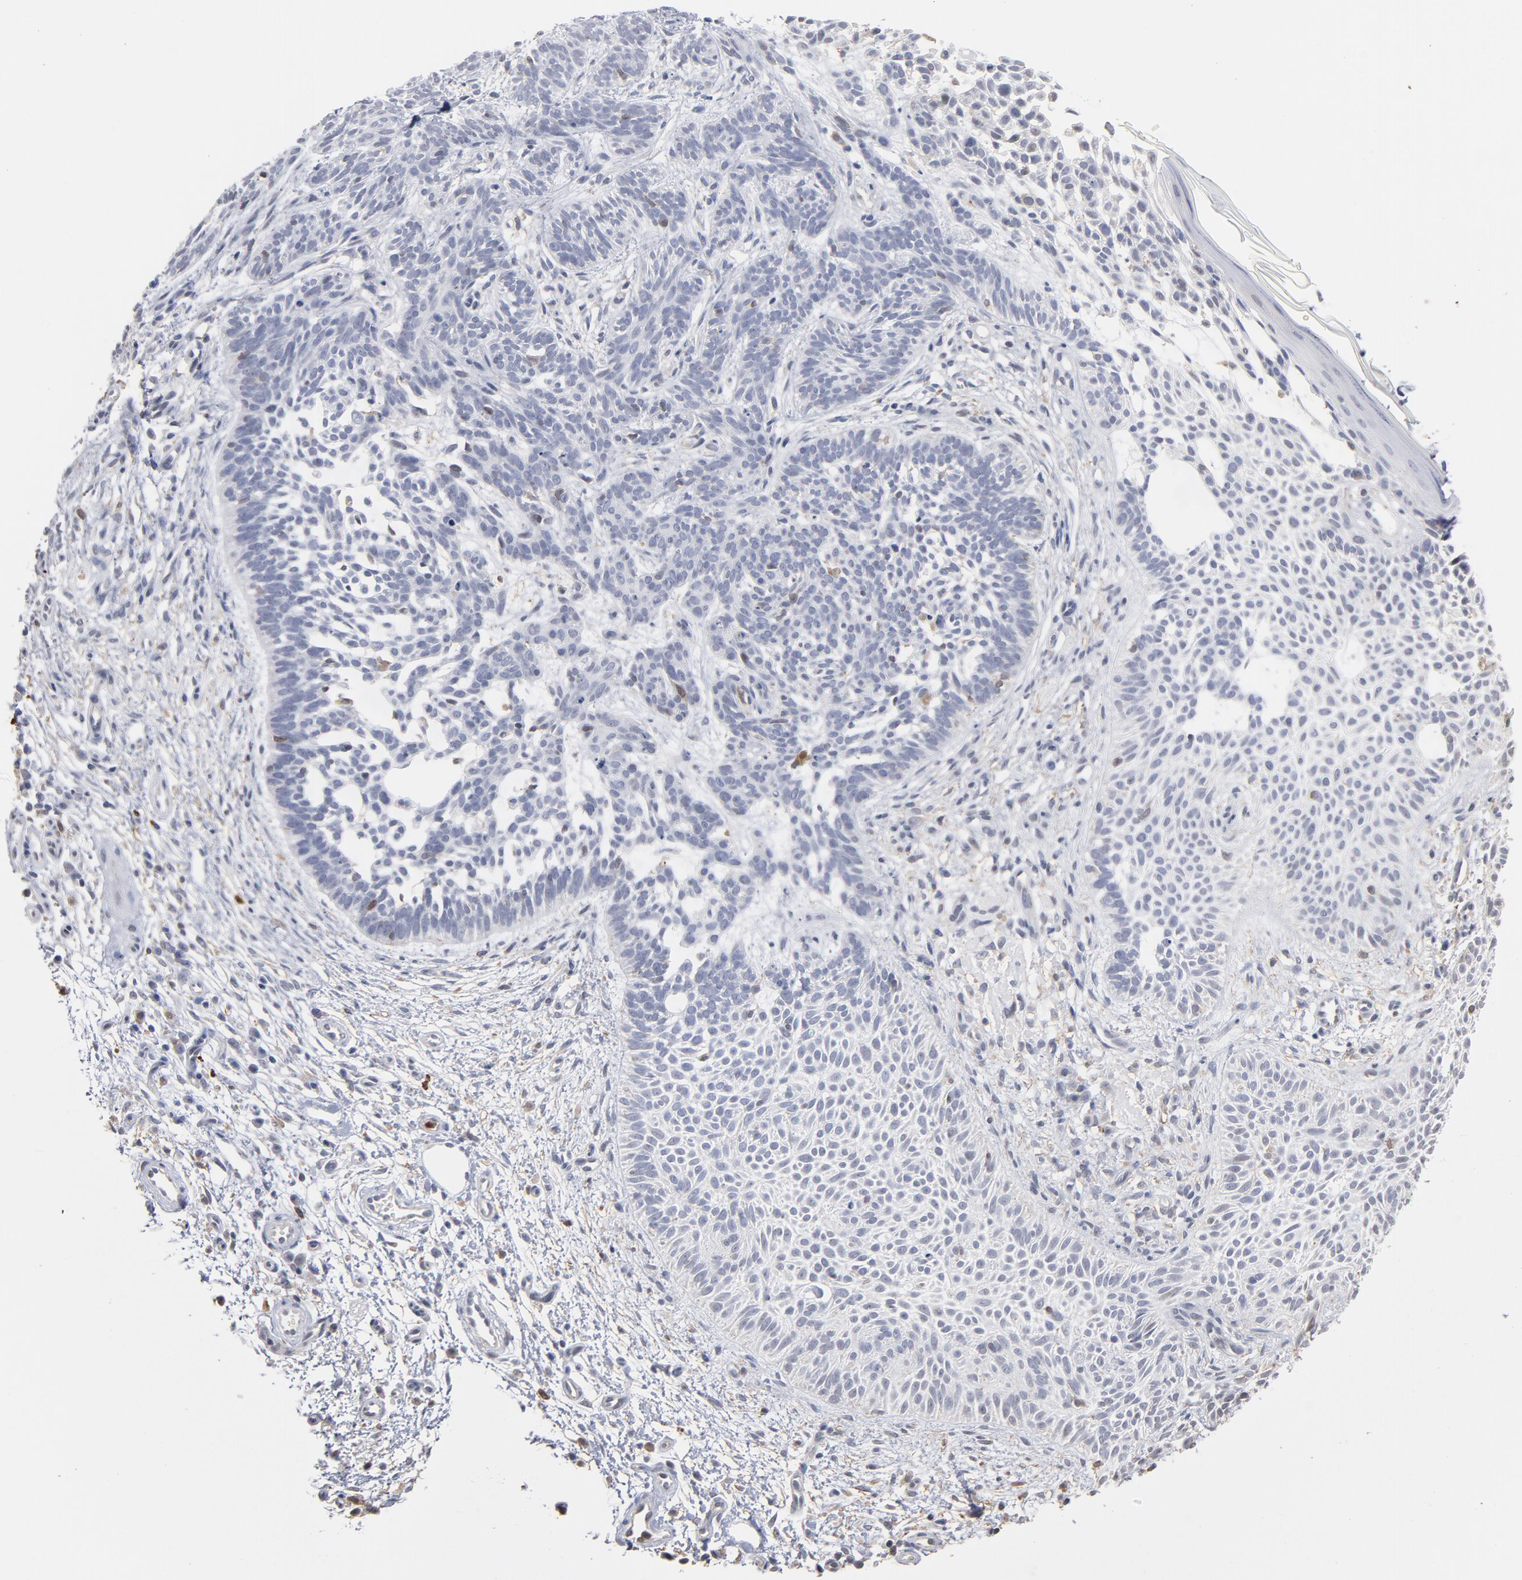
{"staining": {"intensity": "weak", "quantity": "<25%", "location": "nuclear"}, "tissue": "skin cancer", "cell_type": "Tumor cells", "image_type": "cancer", "snomed": [{"axis": "morphology", "description": "Normal tissue, NOS"}, {"axis": "morphology", "description": "Basal cell carcinoma"}, {"axis": "topography", "description": "Skin"}], "caption": "Tumor cells are negative for protein expression in human skin cancer (basal cell carcinoma).", "gene": "PNMA1", "patient": {"sex": "female", "age": 69}}